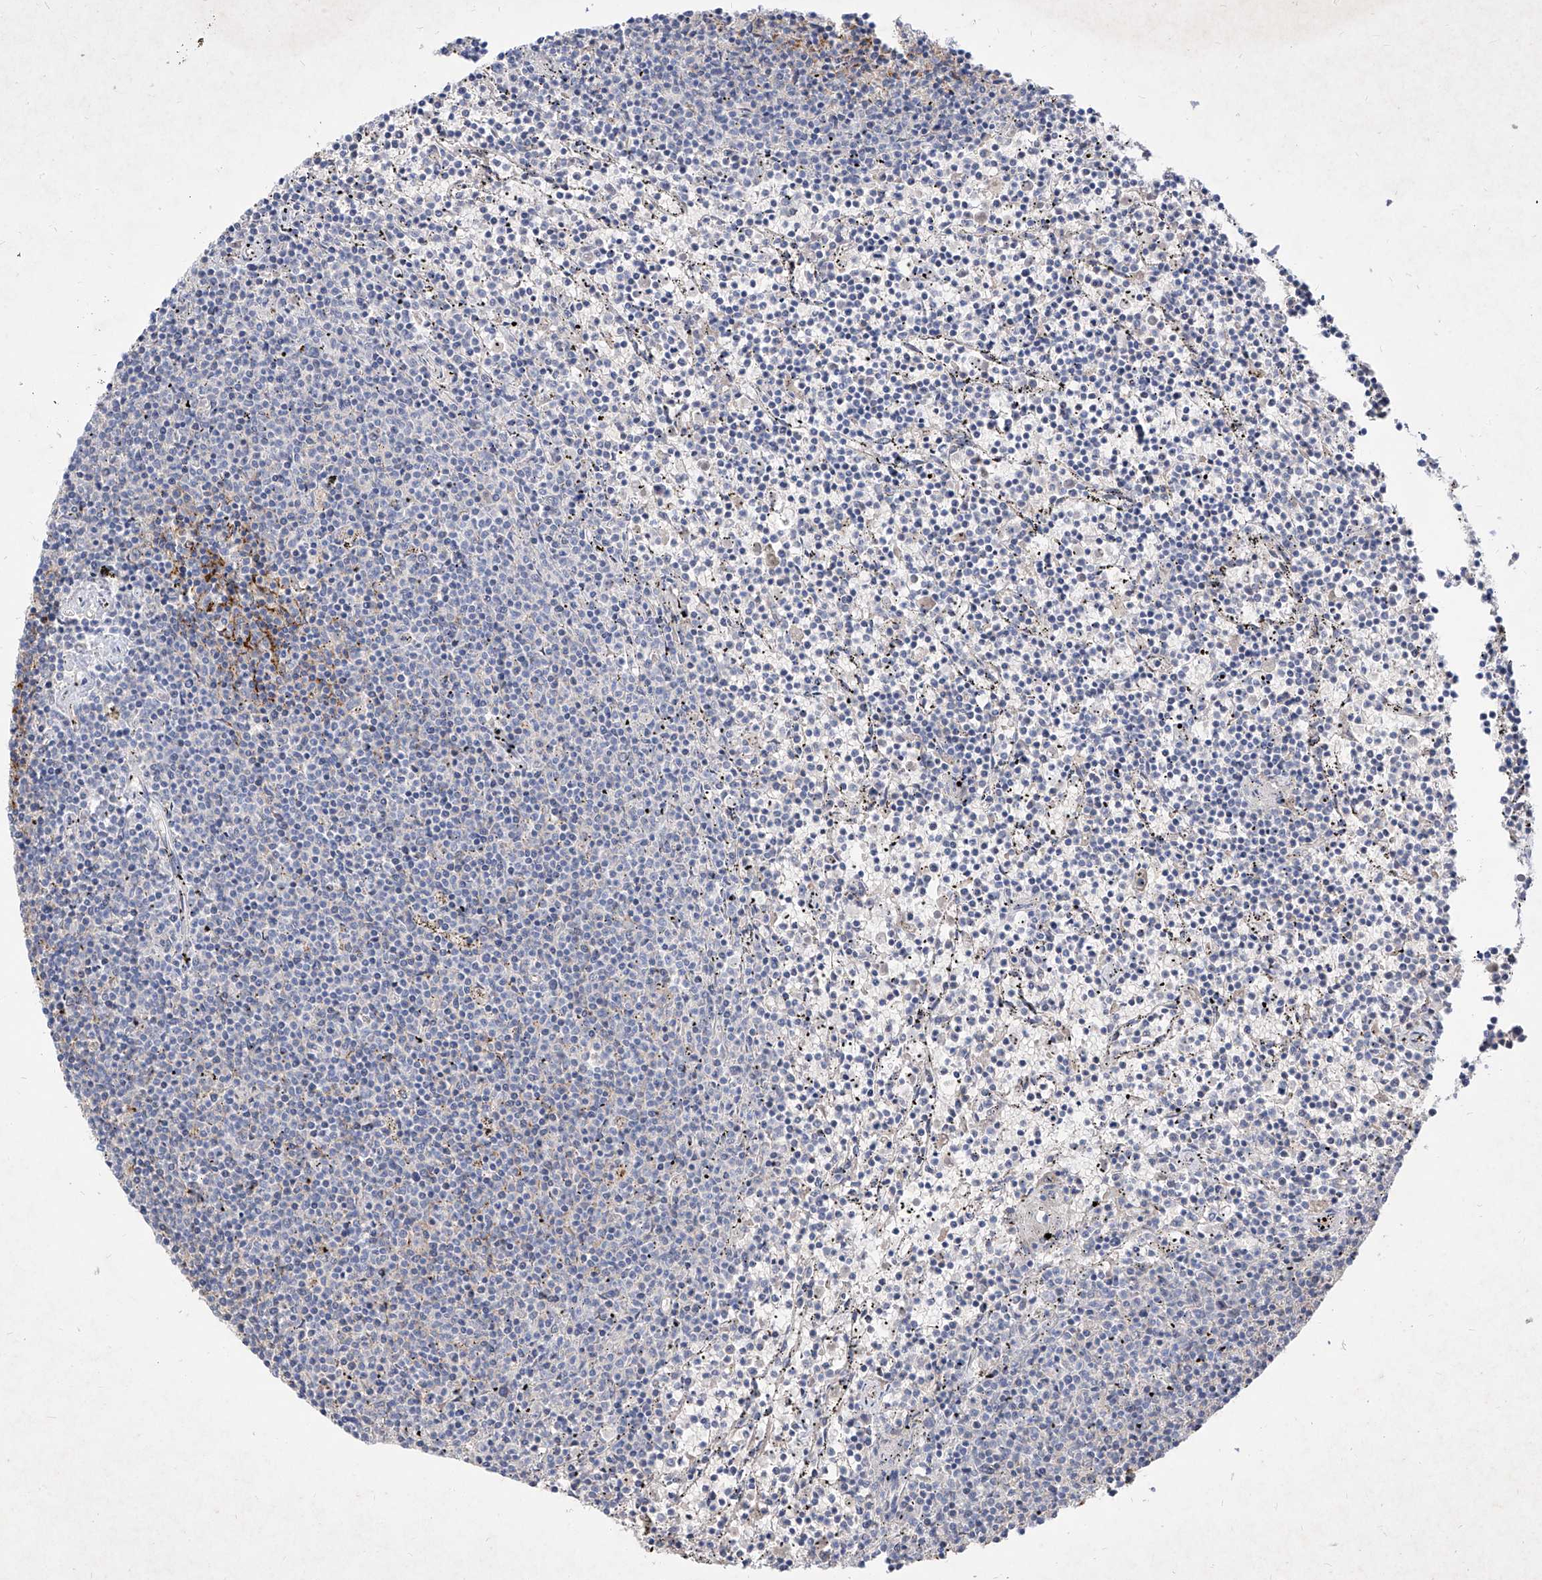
{"staining": {"intensity": "negative", "quantity": "none", "location": "none"}, "tissue": "lymphoma", "cell_type": "Tumor cells", "image_type": "cancer", "snomed": [{"axis": "morphology", "description": "Malignant lymphoma, non-Hodgkin's type, Low grade"}, {"axis": "topography", "description": "Spleen"}], "caption": "Immunohistochemistry micrograph of neoplastic tissue: human lymphoma stained with DAB (3,3'-diaminobenzidine) shows no significant protein staining in tumor cells. (DAB (3,3'-diaminobenzidine) immunohistochemistry (IHC) visualized using brightfield microscopy, high magnification).", "gene": "C4A", "patient": {"sex": "female", "age": 50}}